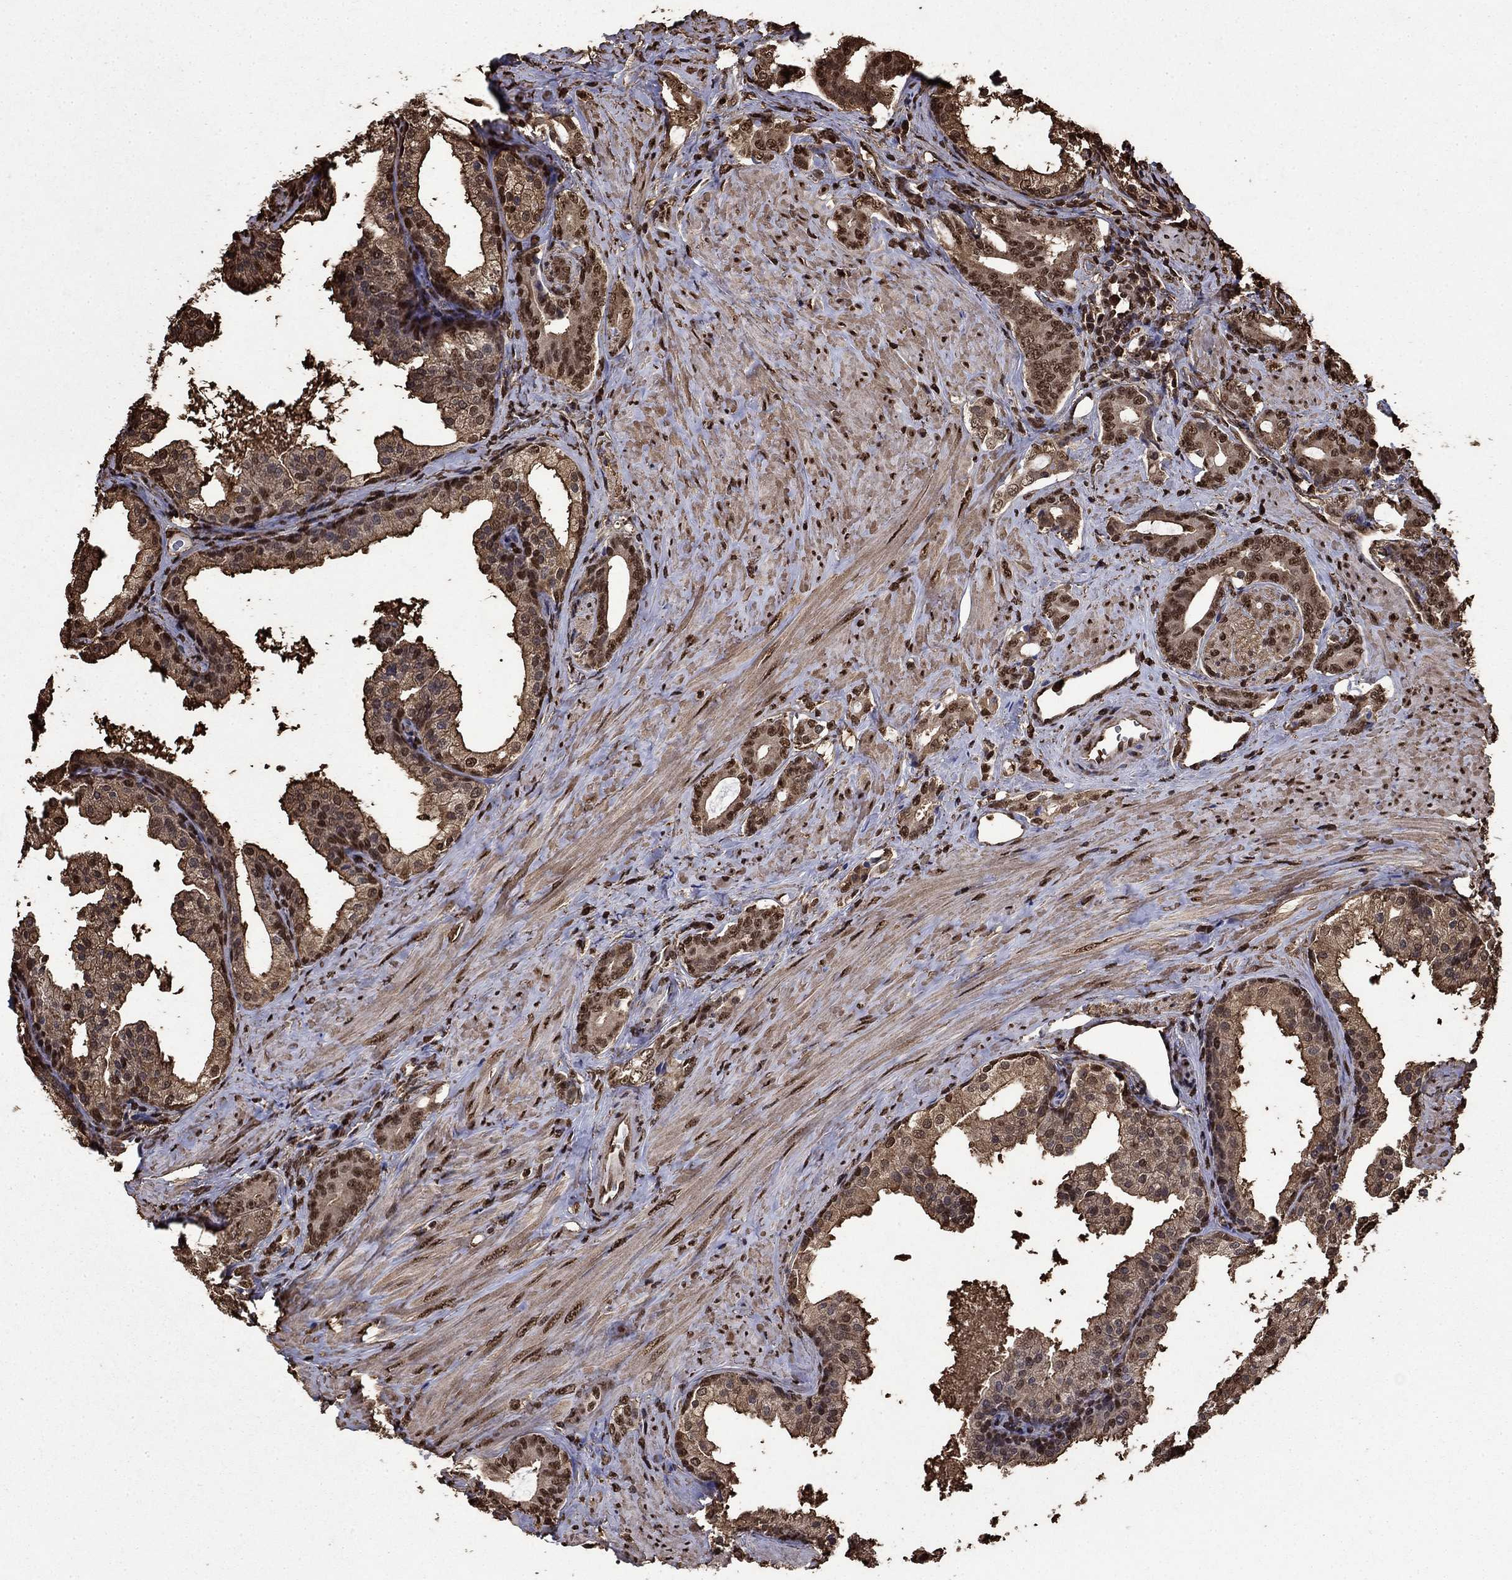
{"staining": {"intensity": "moderate", "quantity": "25%-75%", "location": "cytoplasmic/membranous,nuclear"}, "tissue": "prostate cancer", "cell_type": "Tumor cells", "image_type": "cancer", "snomed": [{"axis": "morphology", "description": "Adenocarcinoma, NOS"}, {"axis": "topography", "description": "Prostate"}], "caption": "Protein staining exhibits moderate cytoplasmic/membranous and nuclear expression in about 25%-75% of tumor cells in prostate cancer.", "gene": "GAPDH", "patient": {"sex": "male", "age": 55}}